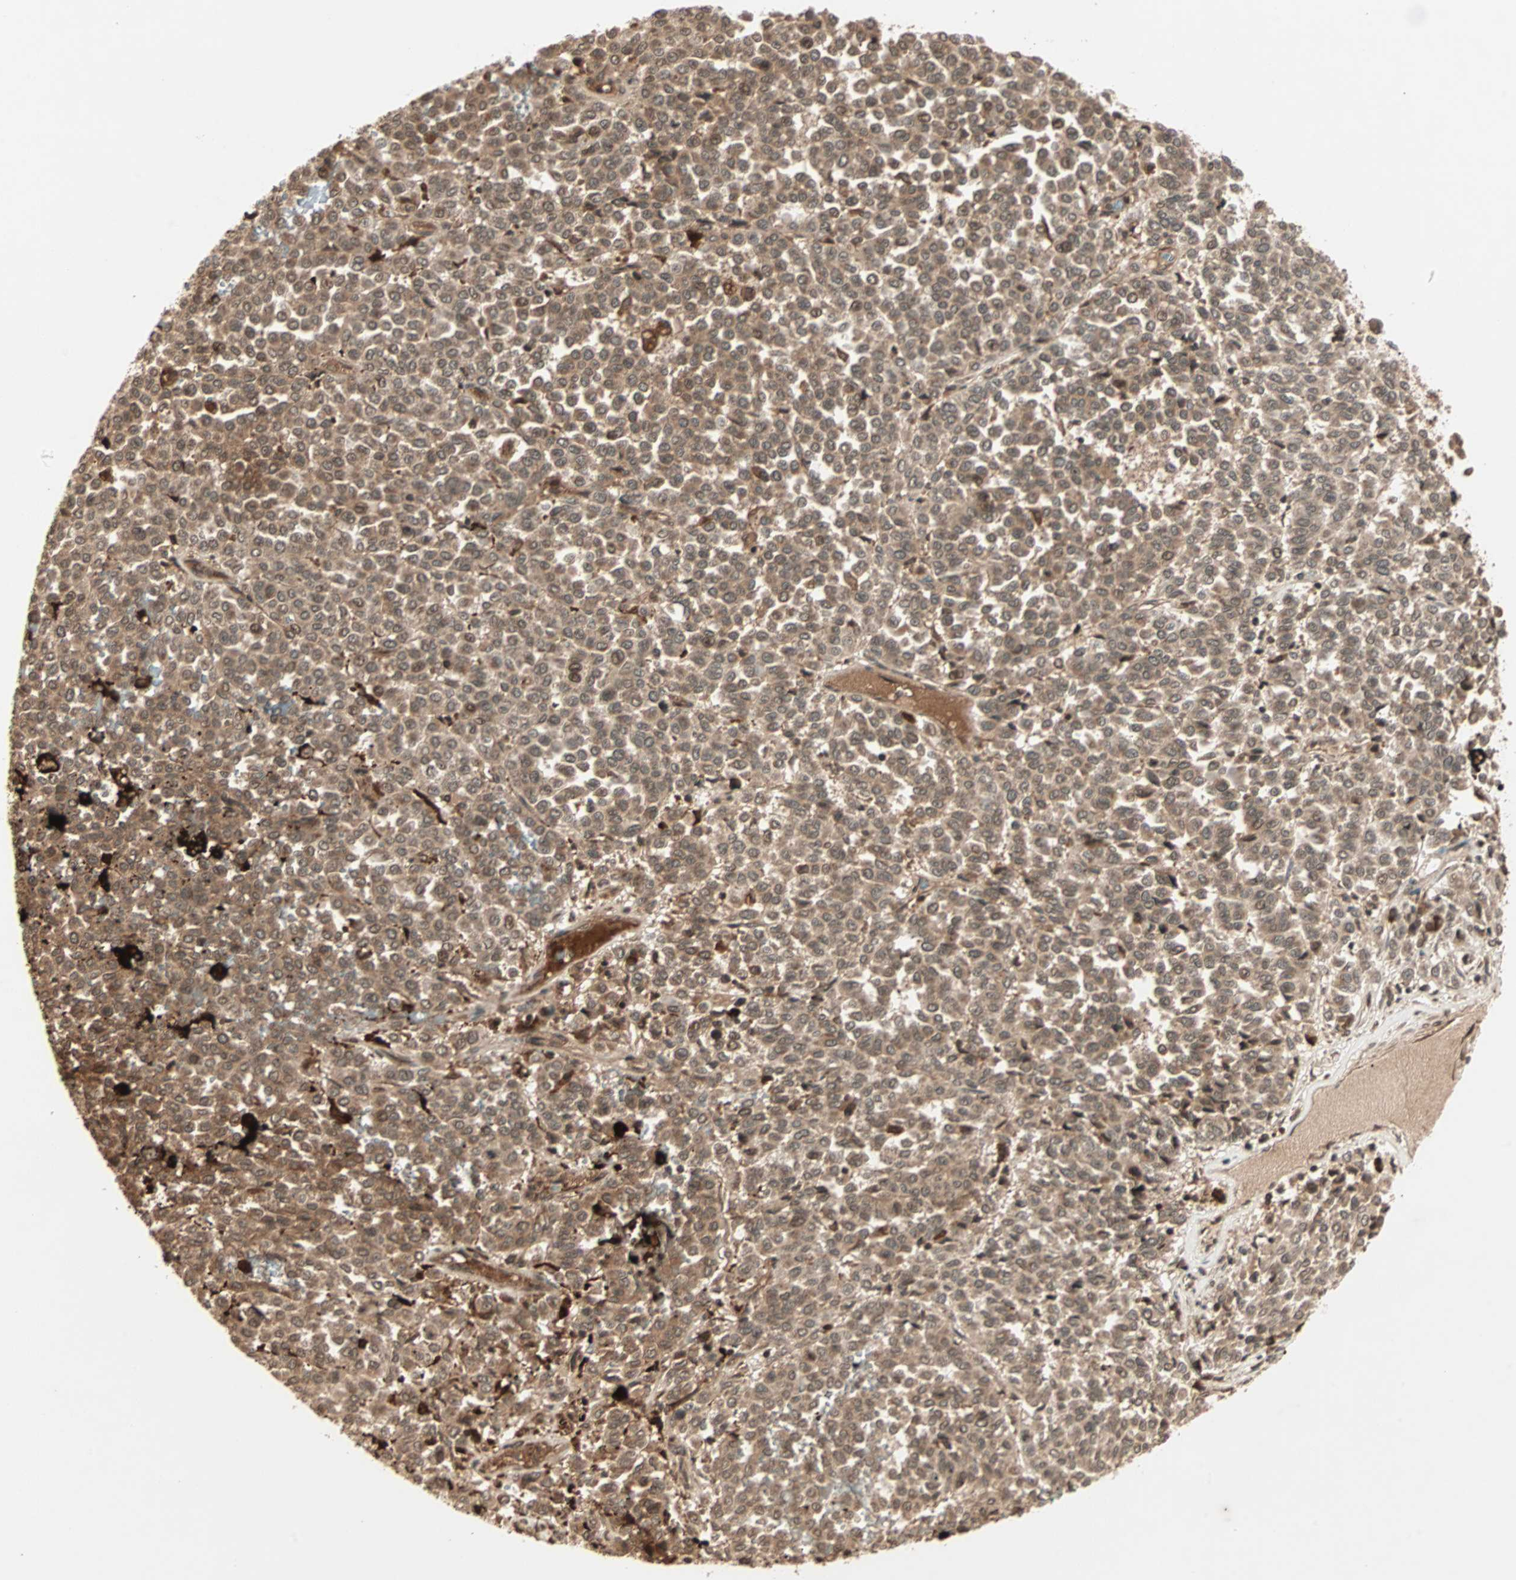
{"staining": {"intensity": "moderate", "quantity": ">75%", "location": "cytoplasmic/membranous"}, "tissue": "melanoma", "cell_type": "Tumor cells", "image_type": "cancer", "snomed": [{"axis": "morphology", "description": "Malignant melanoma, Metastatic site"}, {"axis": "topography", "description": "Pancreas"}], "caption": "The histopathology image reveals a brown stain indicating the presence of a protein in the cytoplasmic/membranous of tumor cells in malignant melanoma (metastatic site). (DAB IHC, brown staining for protein, blue staining for nuclei).", "gene": "RFFL", "patient": {"sex": "female", "age": 30}}